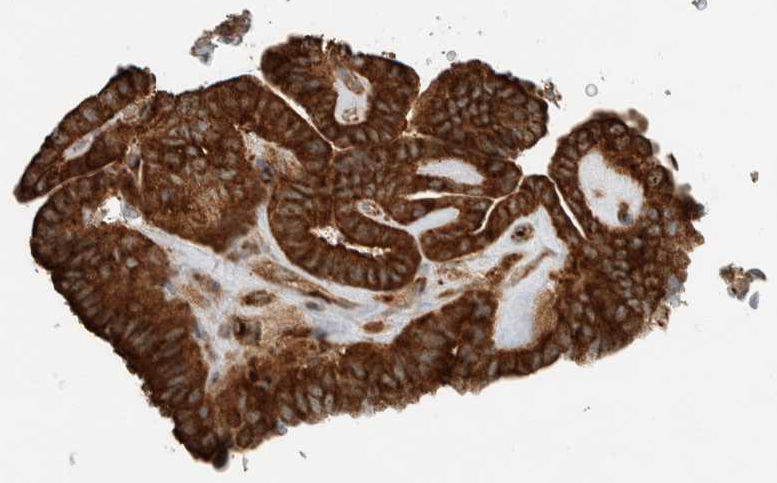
{"staining": {"intensity": "strong", "quantity": ">75%", "location": "cytoplasmic/membranous"}, "tissue": "thyroid cancer", "cell_type": "Tumor cells", "image_type": "cancer", "snomed": [{"axis": "morphology", "description": "Papillary adenocarcinoma, NOS"}, {"axis": "topography", "description": "Thyroid gland"}], "caption": "Thyroid cancer (papillary adenocarcinoma) stained for a protein demonstrates strong cytoplasmic/membranous positivity in tumor cells.", "gene": "EXOC7", "patient": {"sex": "male", "age": 77}}